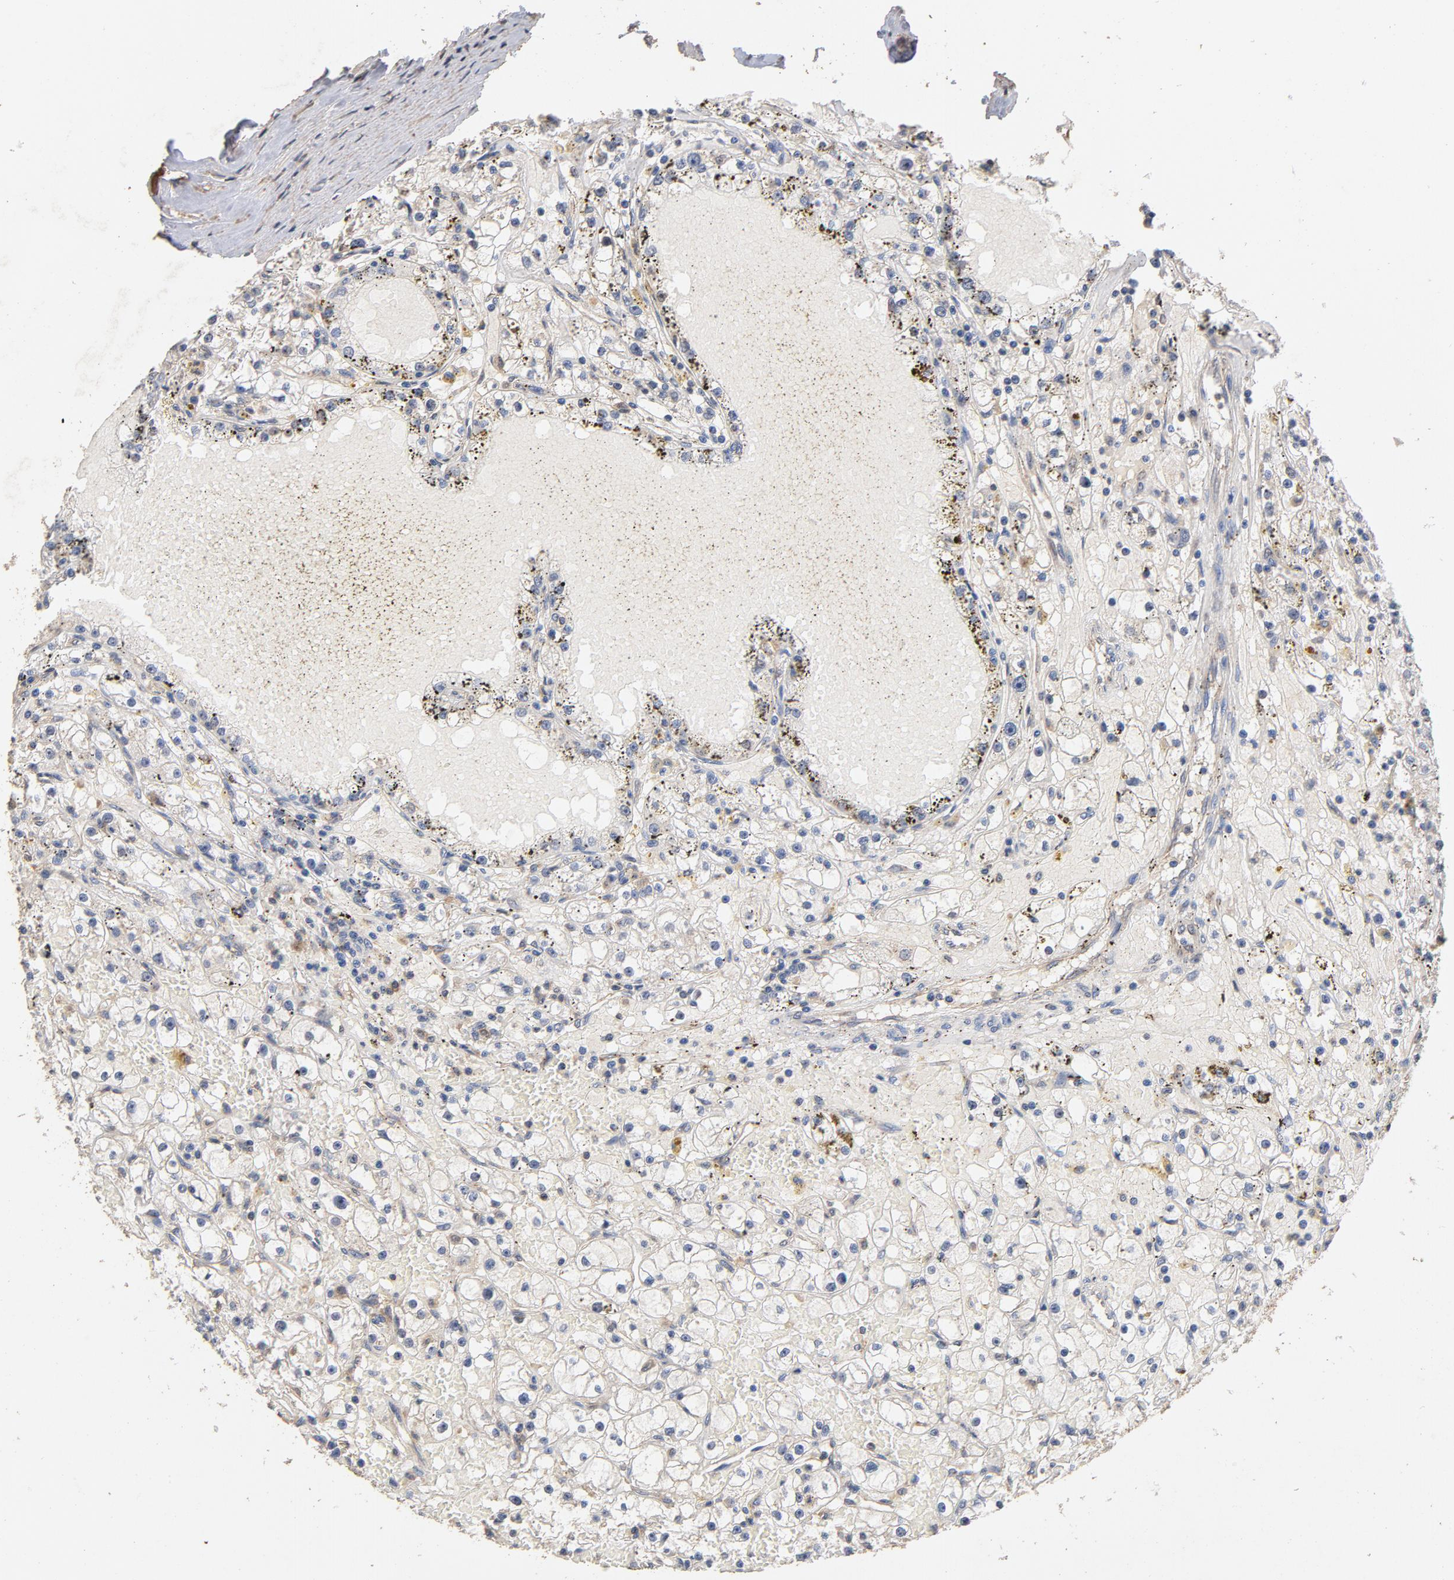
{"staining": {"intensity": "moderate", "quantity": ">75%", "location": "cytoplasmic/membranous"}, "tissue": "renal cancer", "cell_type": "Tumor cells", "image_type": "cancer", "snomed": [{"axis": "morphology", "description": "Adenocarcinoma, NOS"}, {"axis": "topography", "description": "Kidney"}], "caption": "Tumor cells reveal medium levels of moderate cytoplasmic/membranous positivity in approximately >75% of cells in renal cancer.", "gene": "DDX6", "patient": {"sex": "male", "age": 56}}